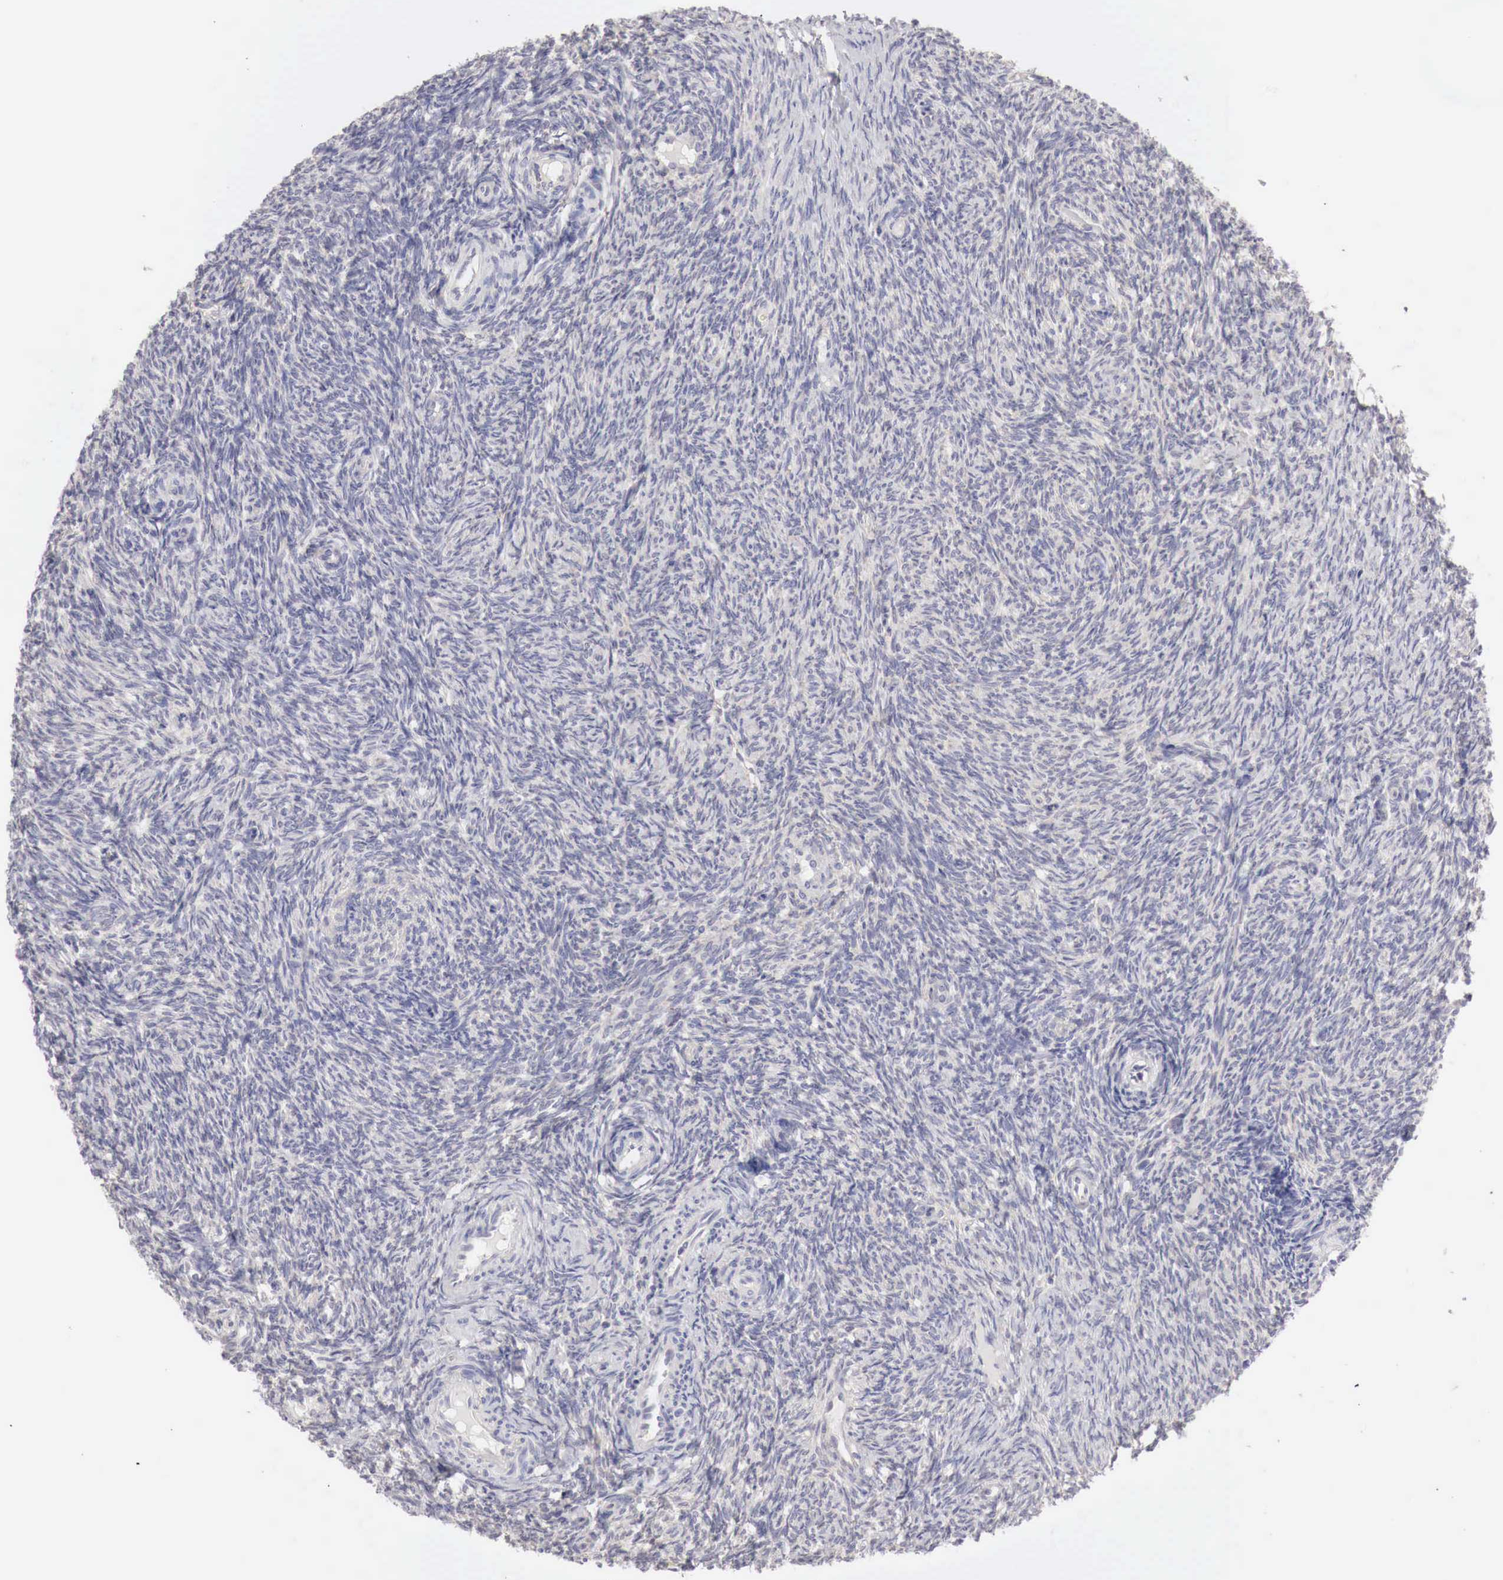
{"staining": {"intensity": "negative", "quantity": "none", "location": "none"}, "tissue": "ovary", "cell_type": "Ovarian stroma cells", "image_type": "normal", "snomed": [{"axis": "morphology", "description": "Normal tissue, NOS"}, {"axis": "topography", "description": "Ovary"}], "caption": "This is an immunohistochemistry photomicrograph of normal human ovary. There is no expression in ovarian stroma cells.", "gene": "NSDHL", "patient": {"sex": "female", "age": 32}}